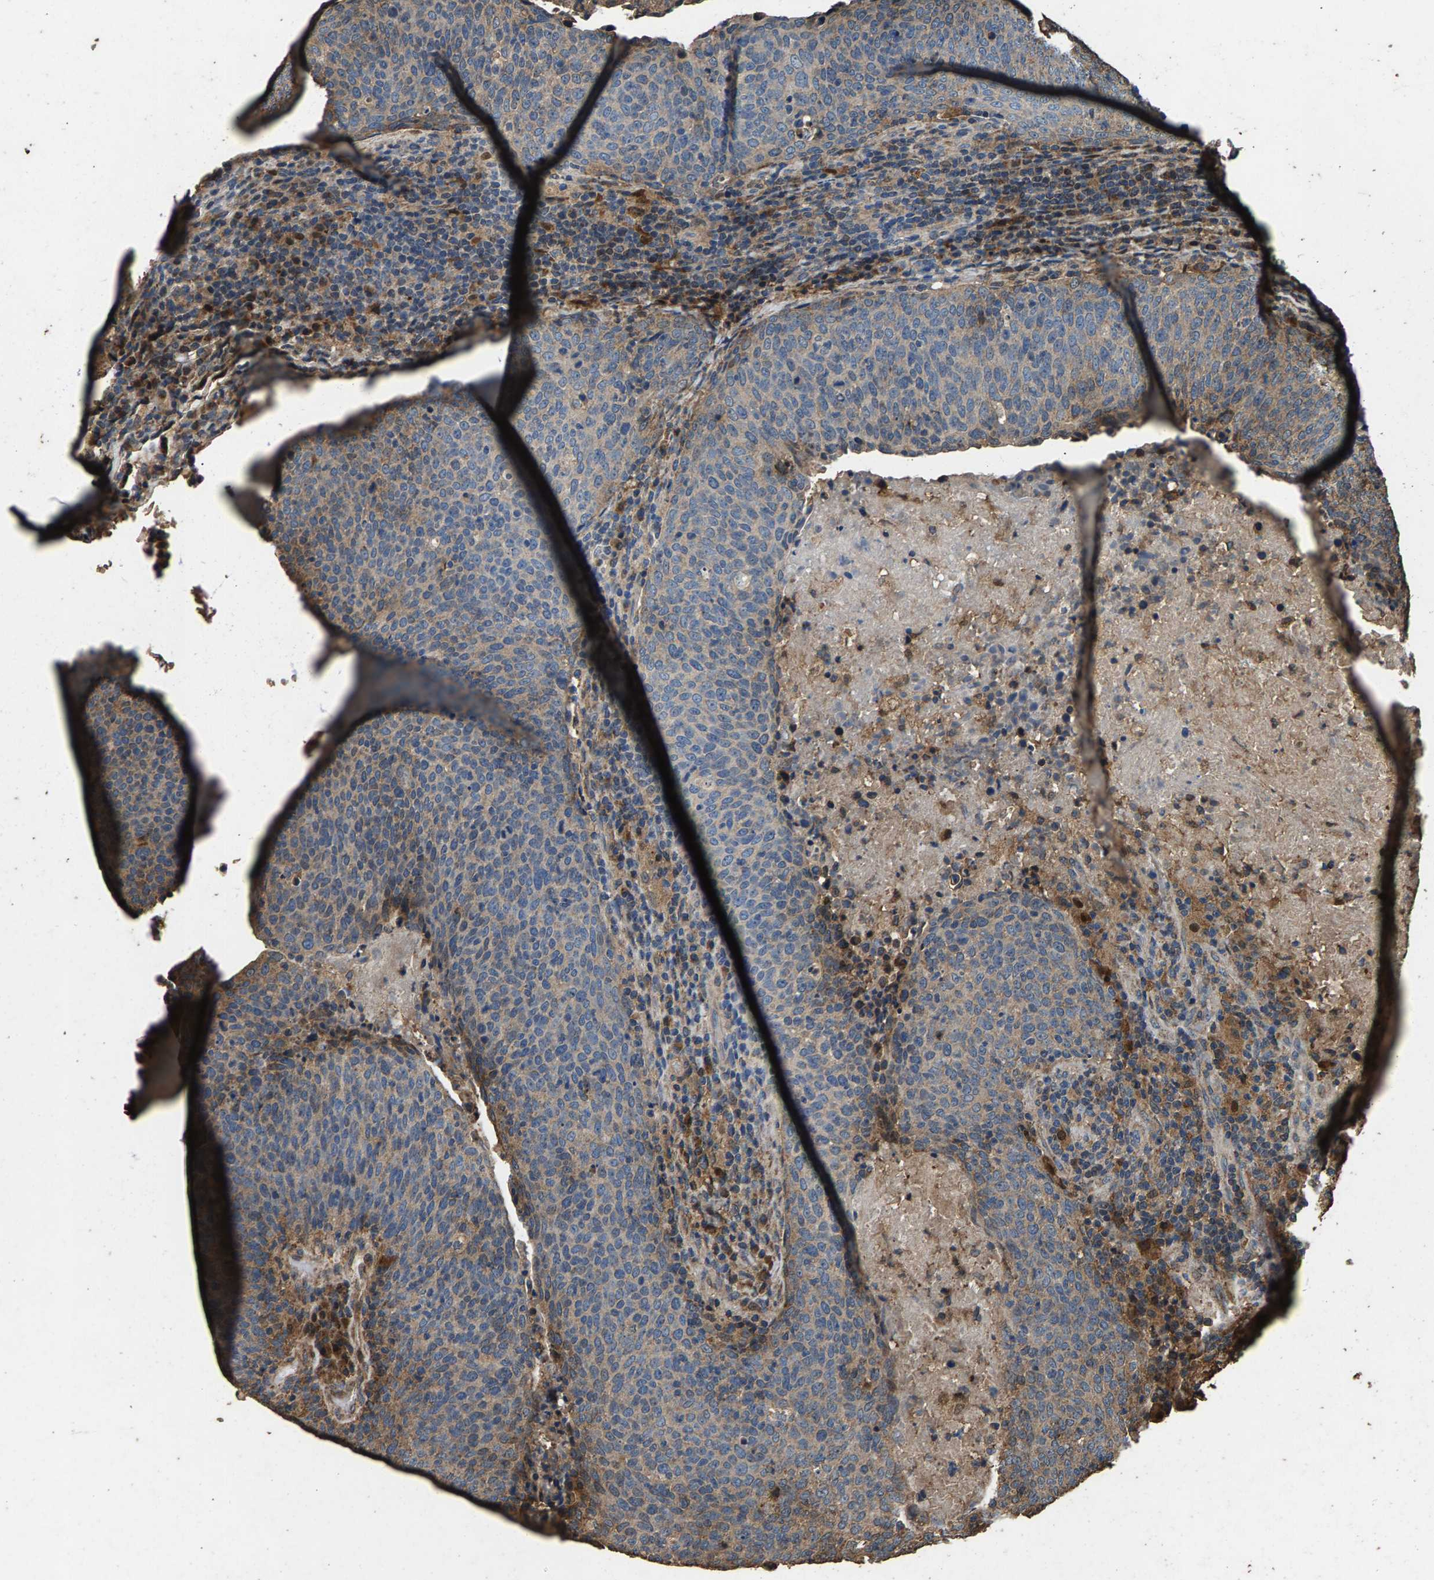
{"staining": {"intensity": "weak", "quantity": "<25%", "location": "cytoplasmic/membranous"}, "tissue": "head and neck cancer", "cell_type": "Tumor cells", "image_type": "cancer", "snomed": [{"axis": "morphology", "description": "Squamous cell carcinoma, NOS"}, {"axis": "morphology", "description": "Squamous cell carcinoma, metastatic, NOS"}, {"axis": "topography", "description": "Lymph node"}, {"axis": "topography", "description": "Head-Neck"}], "caption": "A high-resolution micrograph shows immunohistochemistry staining of metastatic squamous cell carcinoma (head and neck), which exhibits no significant staining in tumor cells. The staining is performed using DAB brown chromogen with nuclei counter-stained in using hematoxylin.", "gene": "MRPL27", "patient": {"sex": "male", "age": 62}}